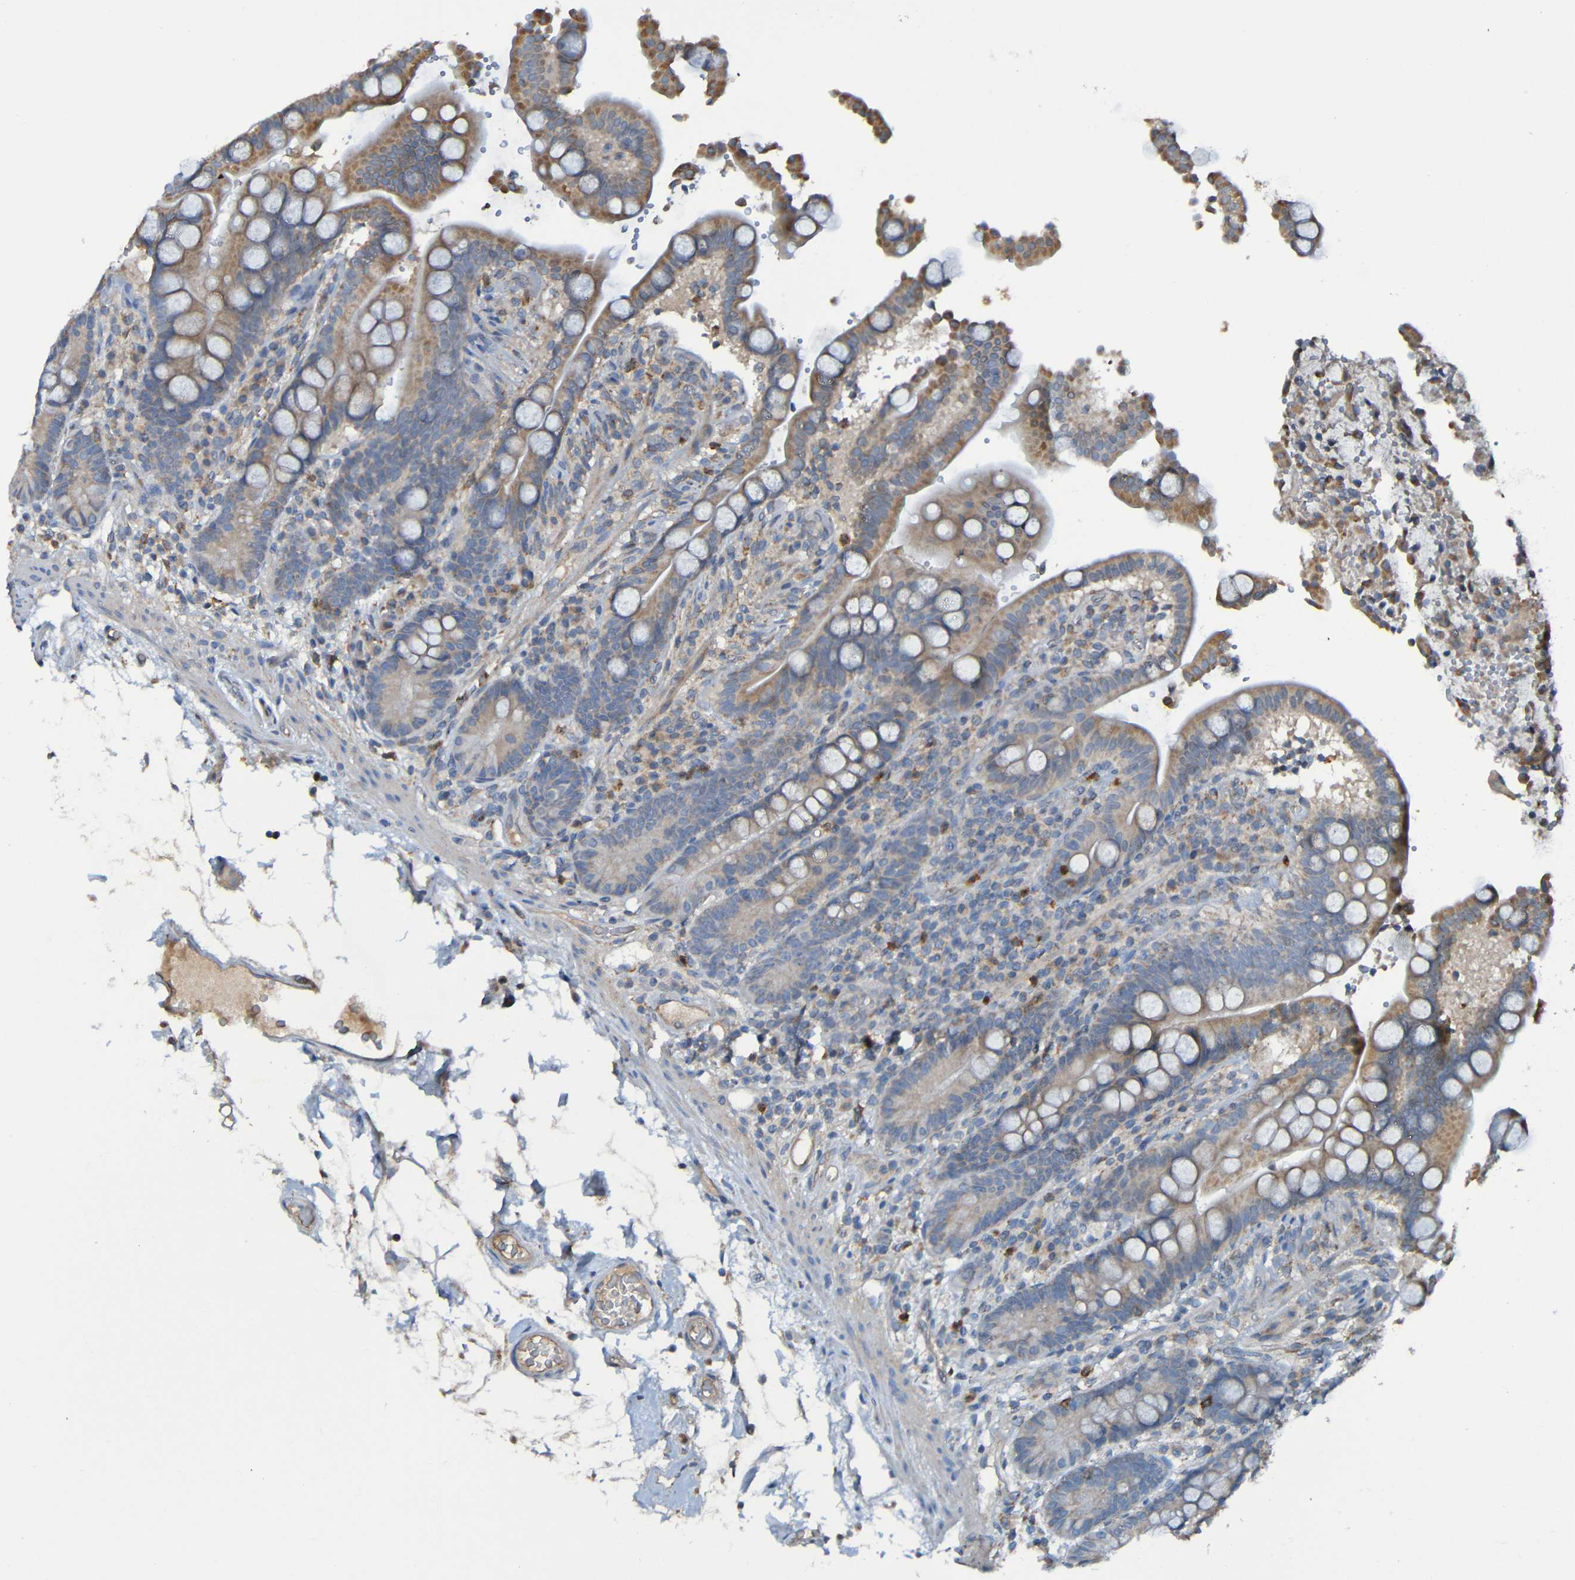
{"staining": {"intensity": "weak", "quantity": "25%-75%", "location": "cytoplasmic/membranous"}, "tissue": "colon", "cell_type": "Endothelial cells", "image_type": "normal", "snomed": [{"axis": "morphology", "description": "Normal tissue, NOS"}, {"axis": "topography", "description": "Colon"}], "caption": "Immunohistochemistry (DAB (3,3'-diaminobenzidine)) staining of benign human colon demonstrates weak cytoplasmic/membranous protein positivity in approximately 25%-75% of endothelial cells. The staining was performed using DAB to visualize the protein expression in brown, while the nuclei were stained in blue with hematoxylin (Magnification: 20x).", "gene": "ADAM15", "patient": {"sex": "male", "age": 73}}